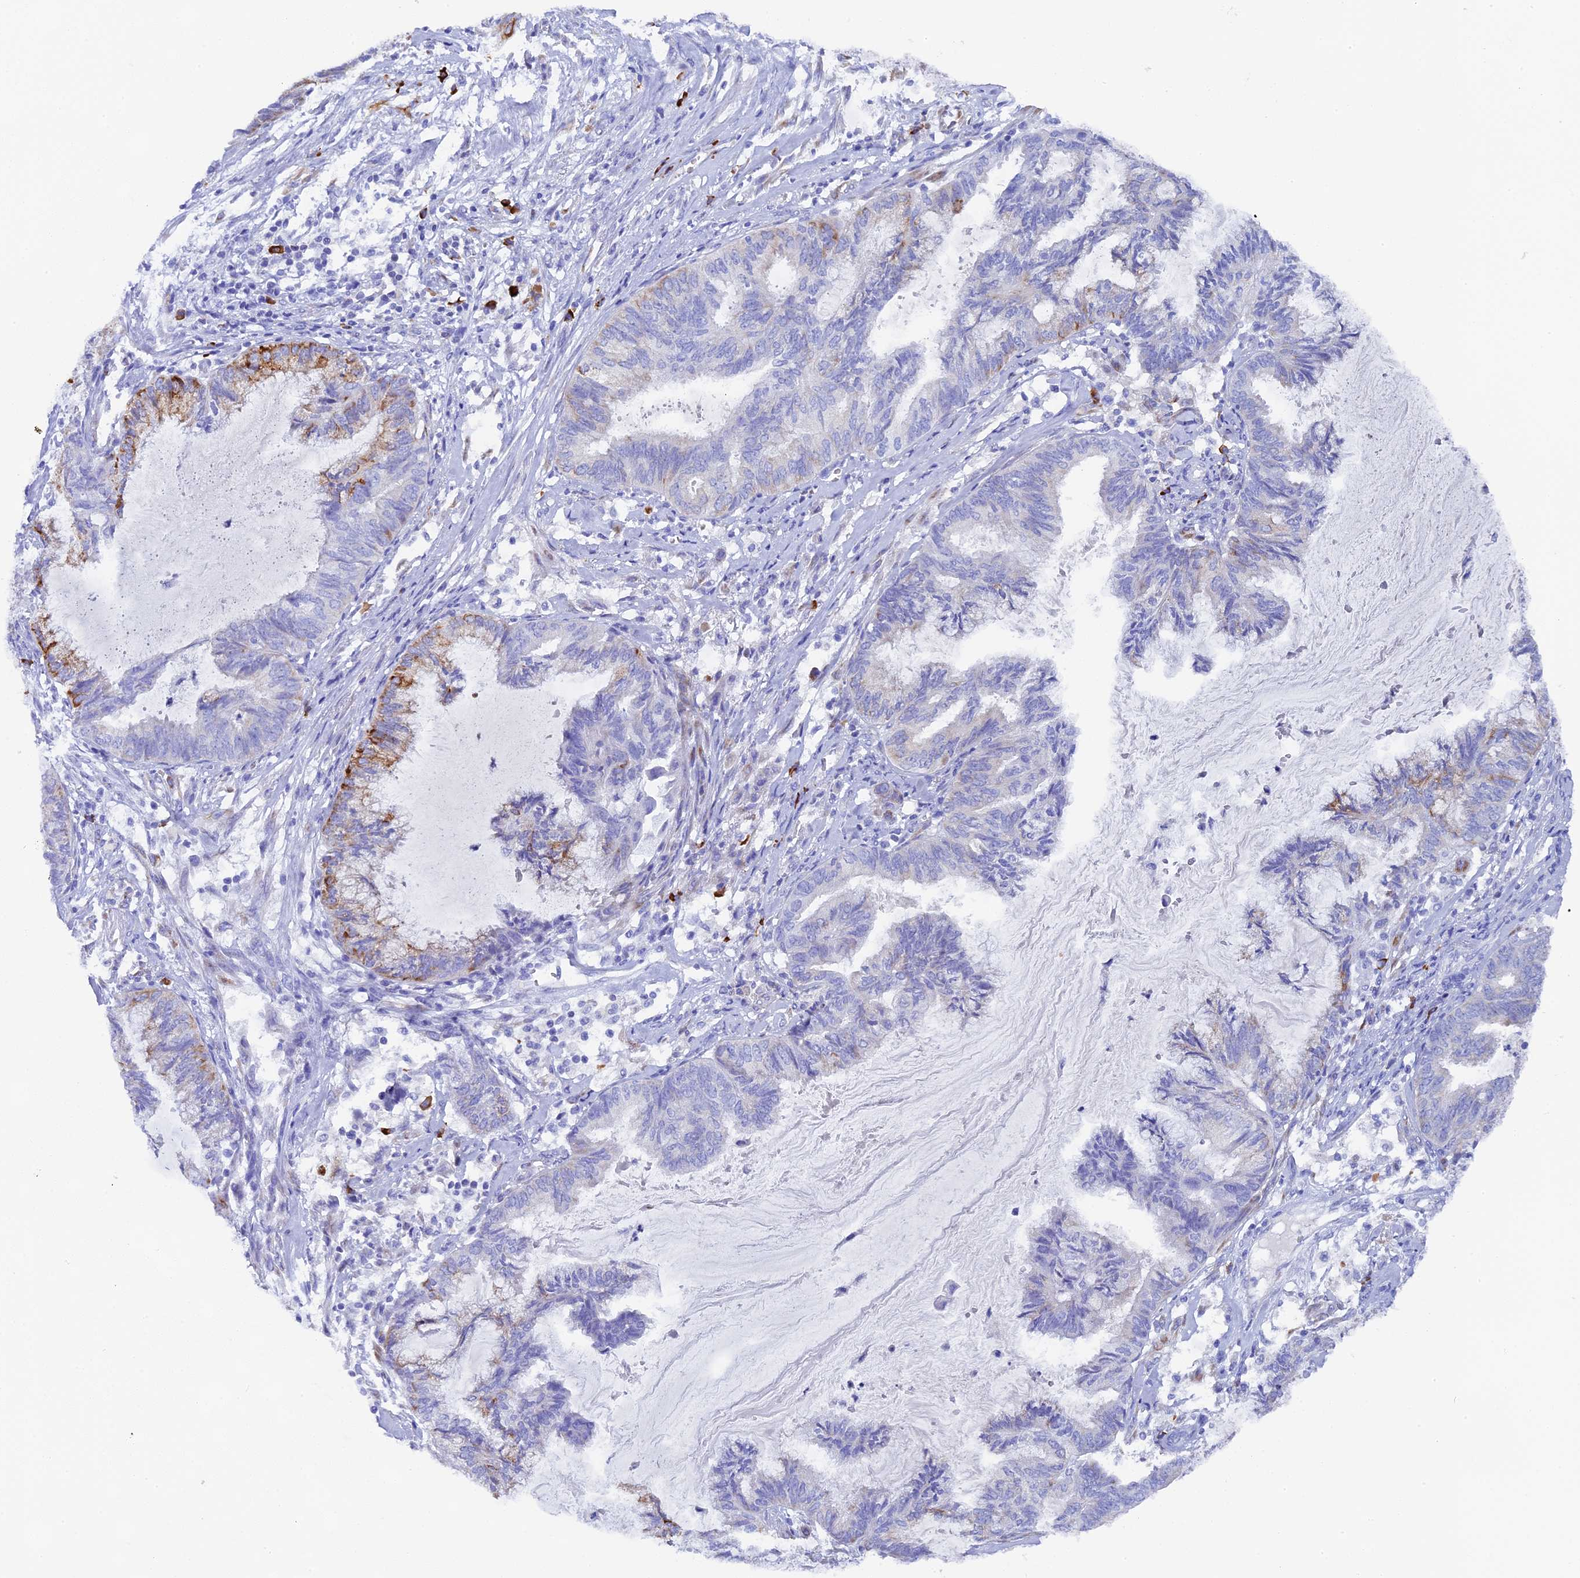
{"staining": {"intensity": "moderate", "quantity": "<25%", "location": "cytoplasmic/membranous"}, "tissue": "endometrial cancer", "cell_type": "Tumor cells", "image_type": "cancer", "snomed": [{"axis": "morphology", "description": "Adenocarcinoma, NOS"}, {"axis": "topography", "description": "Endometrium"}], "caption": "IHC (DAB) staining of adenocarcinoma (endometrial) exhibits moderate cytoplasmic/membranous protein staining in about <25% of tumor cells. (brown staining indicates protein expression, while blue staining denotes nuclei).", "gene": "FKBP11", "patient": {"sex": "female", "age": 86}}